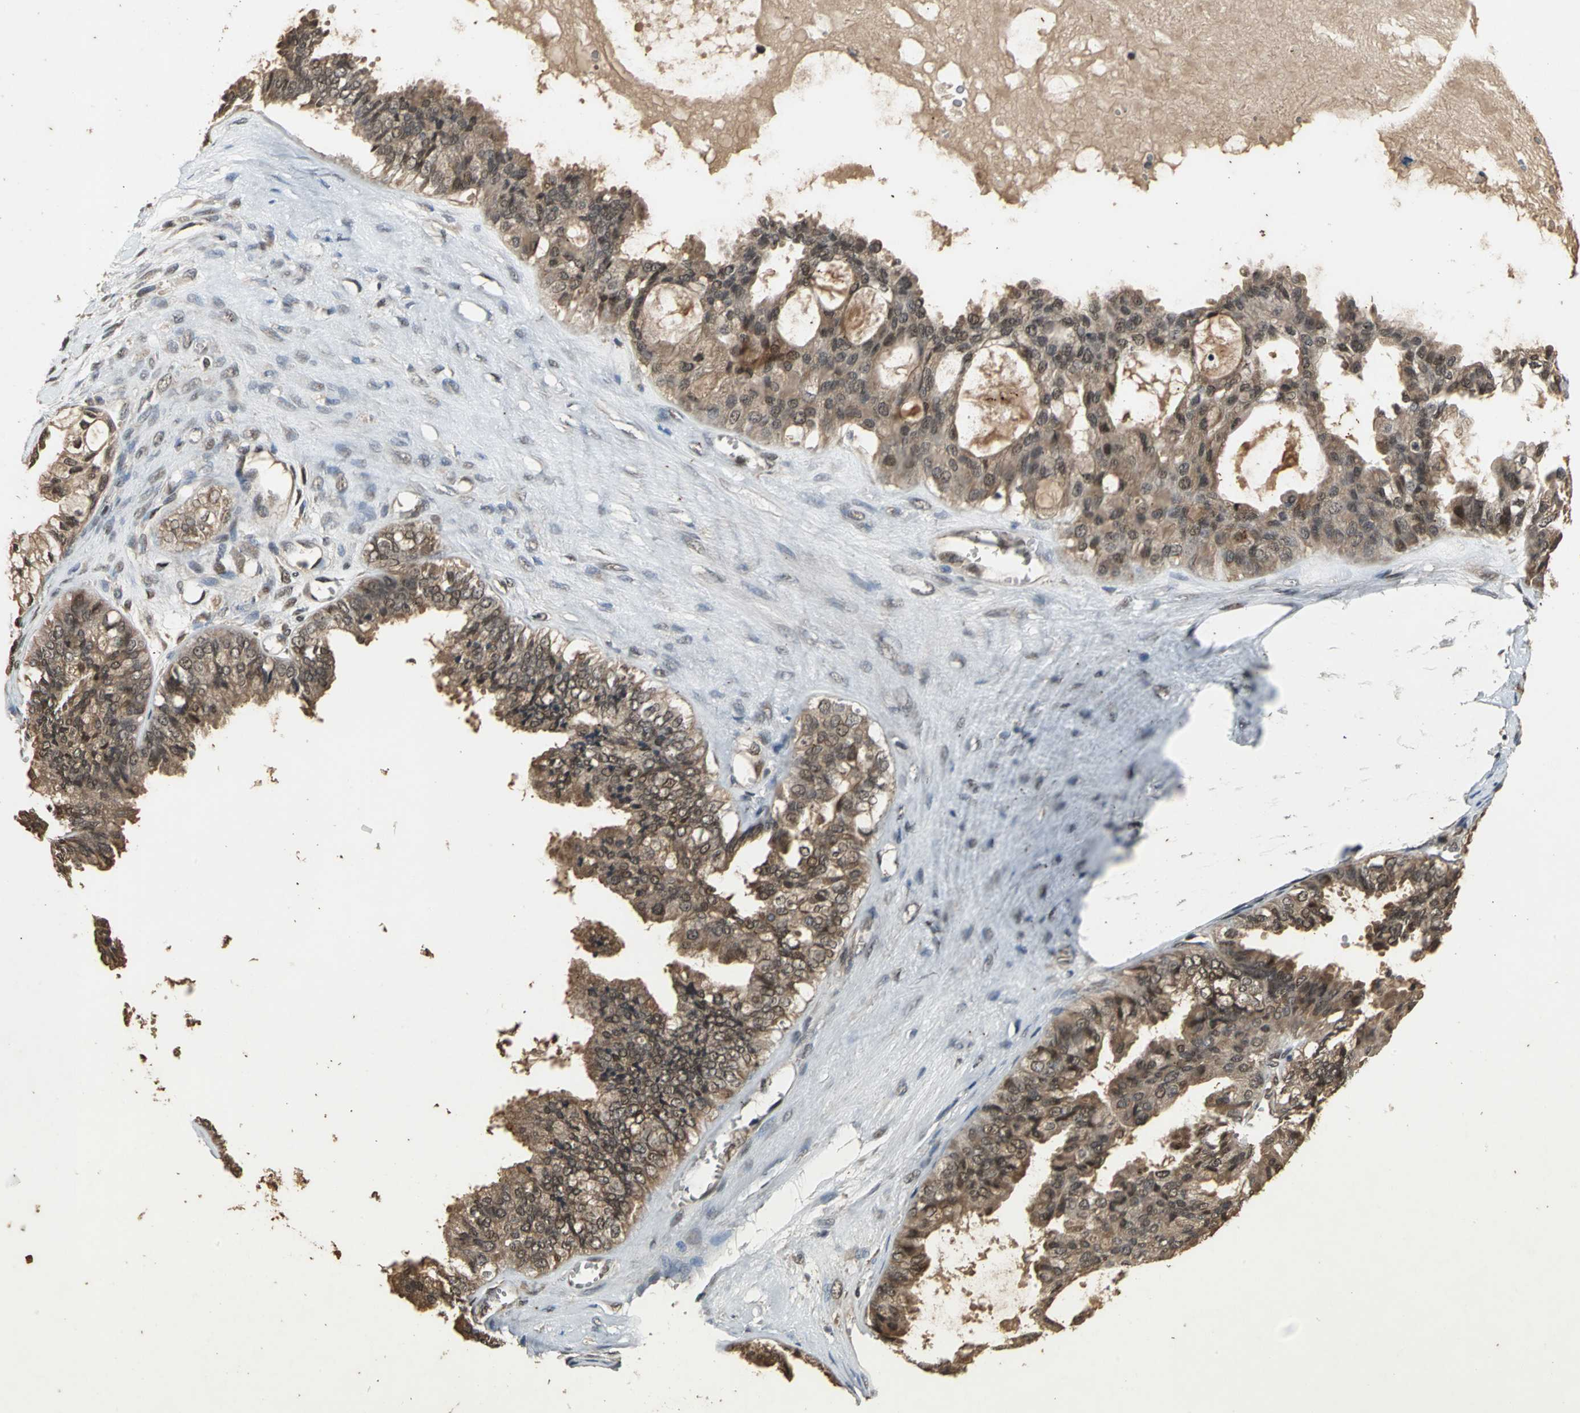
{"staining": {"intensity": "moderate", "quantity": ">75%", "location": "cytoplasmic/membranous"}, "tissue": "ovarian cancer", "cell_type": "Tumor cells", "image_type": "cancer", "snomed": [{"axis": "morphology", "description": "Carcinoma, NOS"}, {"axis": "morphology", "description": "Carcinoma, endometroid"}, {"axis": "topography", "description": "Ovary"}], "caption": "Ovarian cancer (endometroid carcinoma) stained for a protein exhibits moderate cytoplasmic/membranous positivity in tumor cells.", "gene": "NOTCH3", "patient": {"sex": "female", "age": 50}}